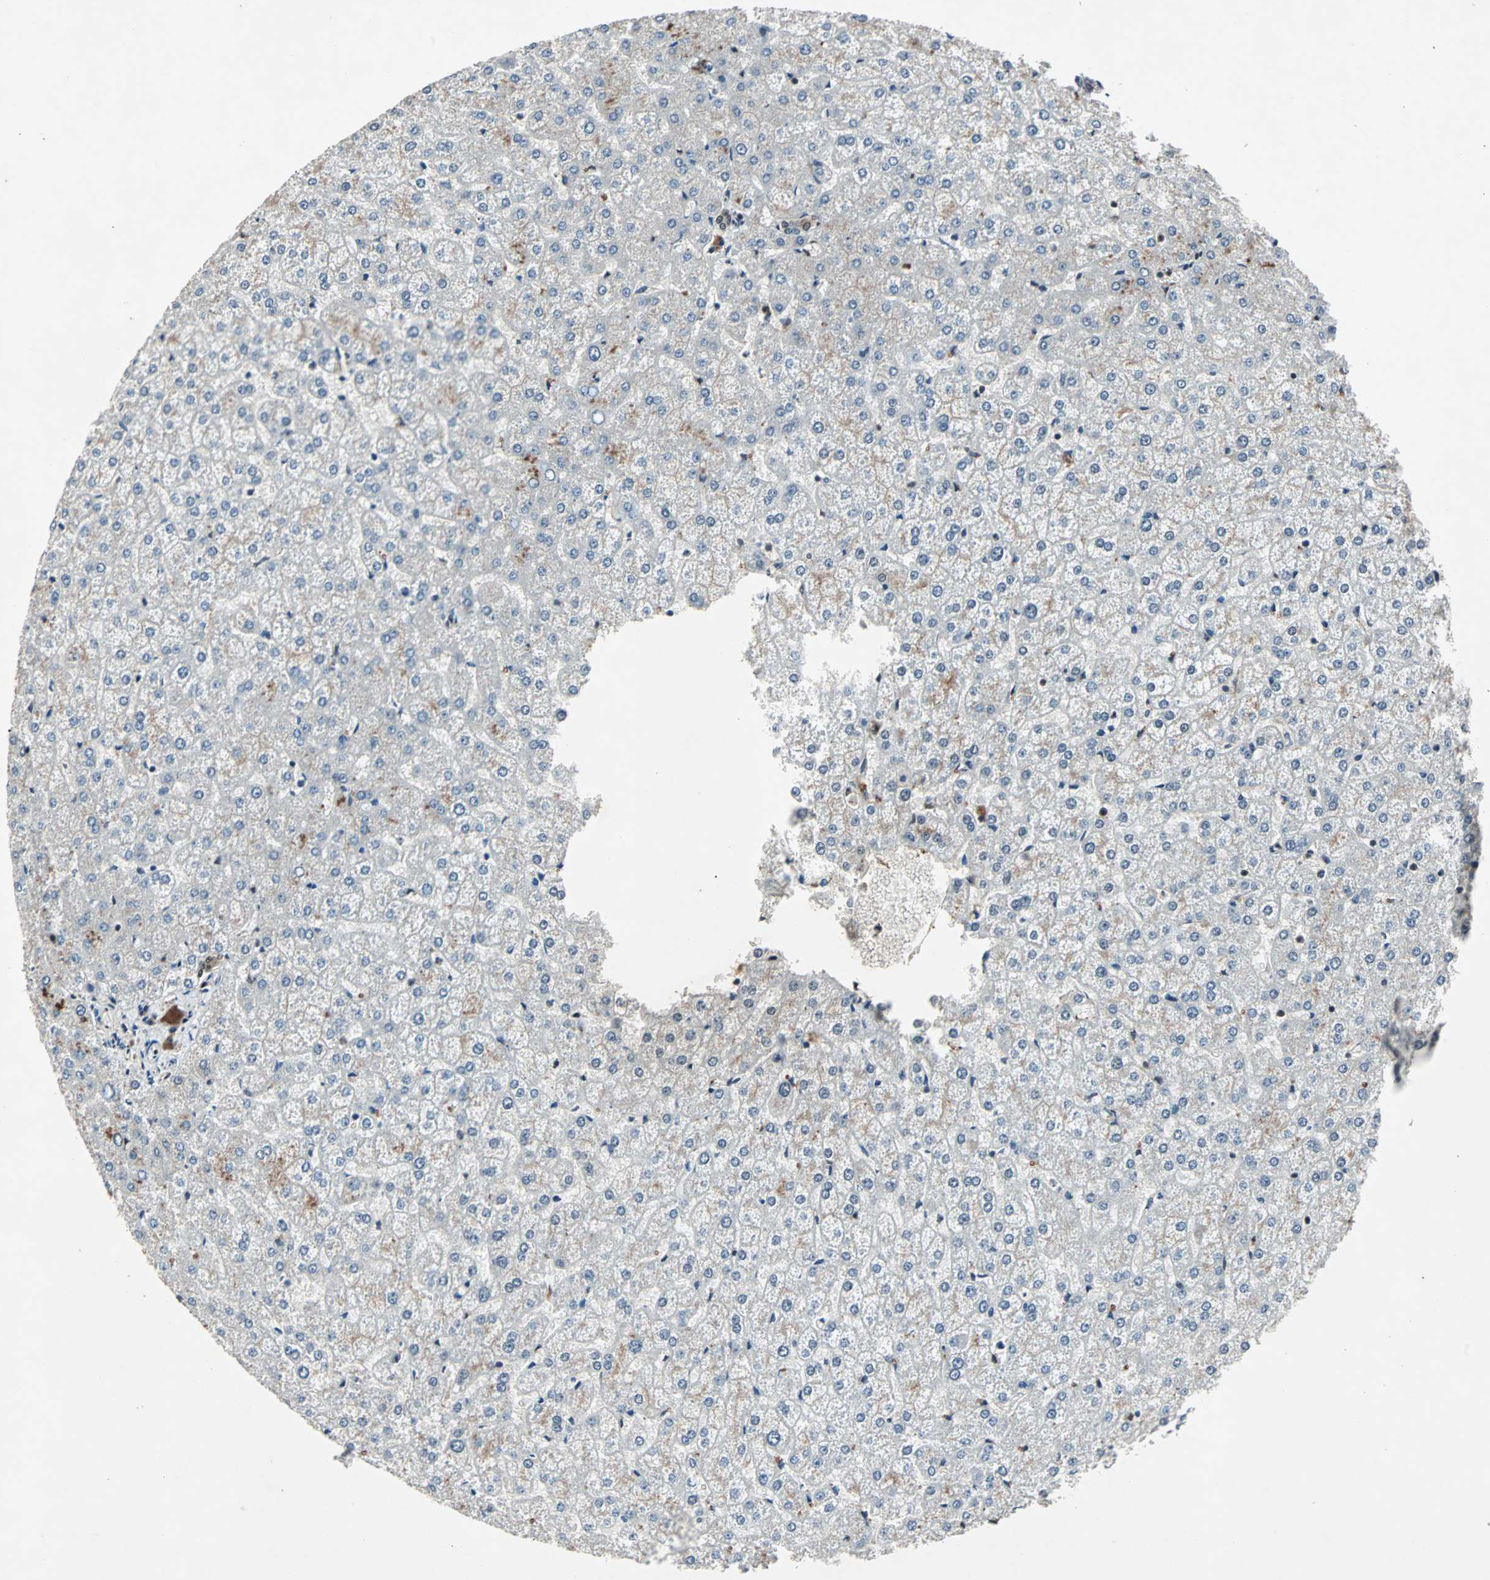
{"staining": {"intensity": "moderate", "quantity": ">75%", "location": "cytoplasmic/membranous,nuclear"}, "tissue": "liver", "cell_type": "Cholangiocytes", "image_type": "normal", "snomed": [{"axis": "morphology", "description": "Normal tissue, NOS"}, {"axis": "topography", "description": "Liver"}], "caption": "Liver stained with DAB immunohistochemistry (IHC) demonstrates medium levels of moderate cytoplasmic/membranous,nuclear expression in approximately >75% of cholangiocytes.", "gene": "ACLY", "patient": {"sex": "female", "age": 32}}